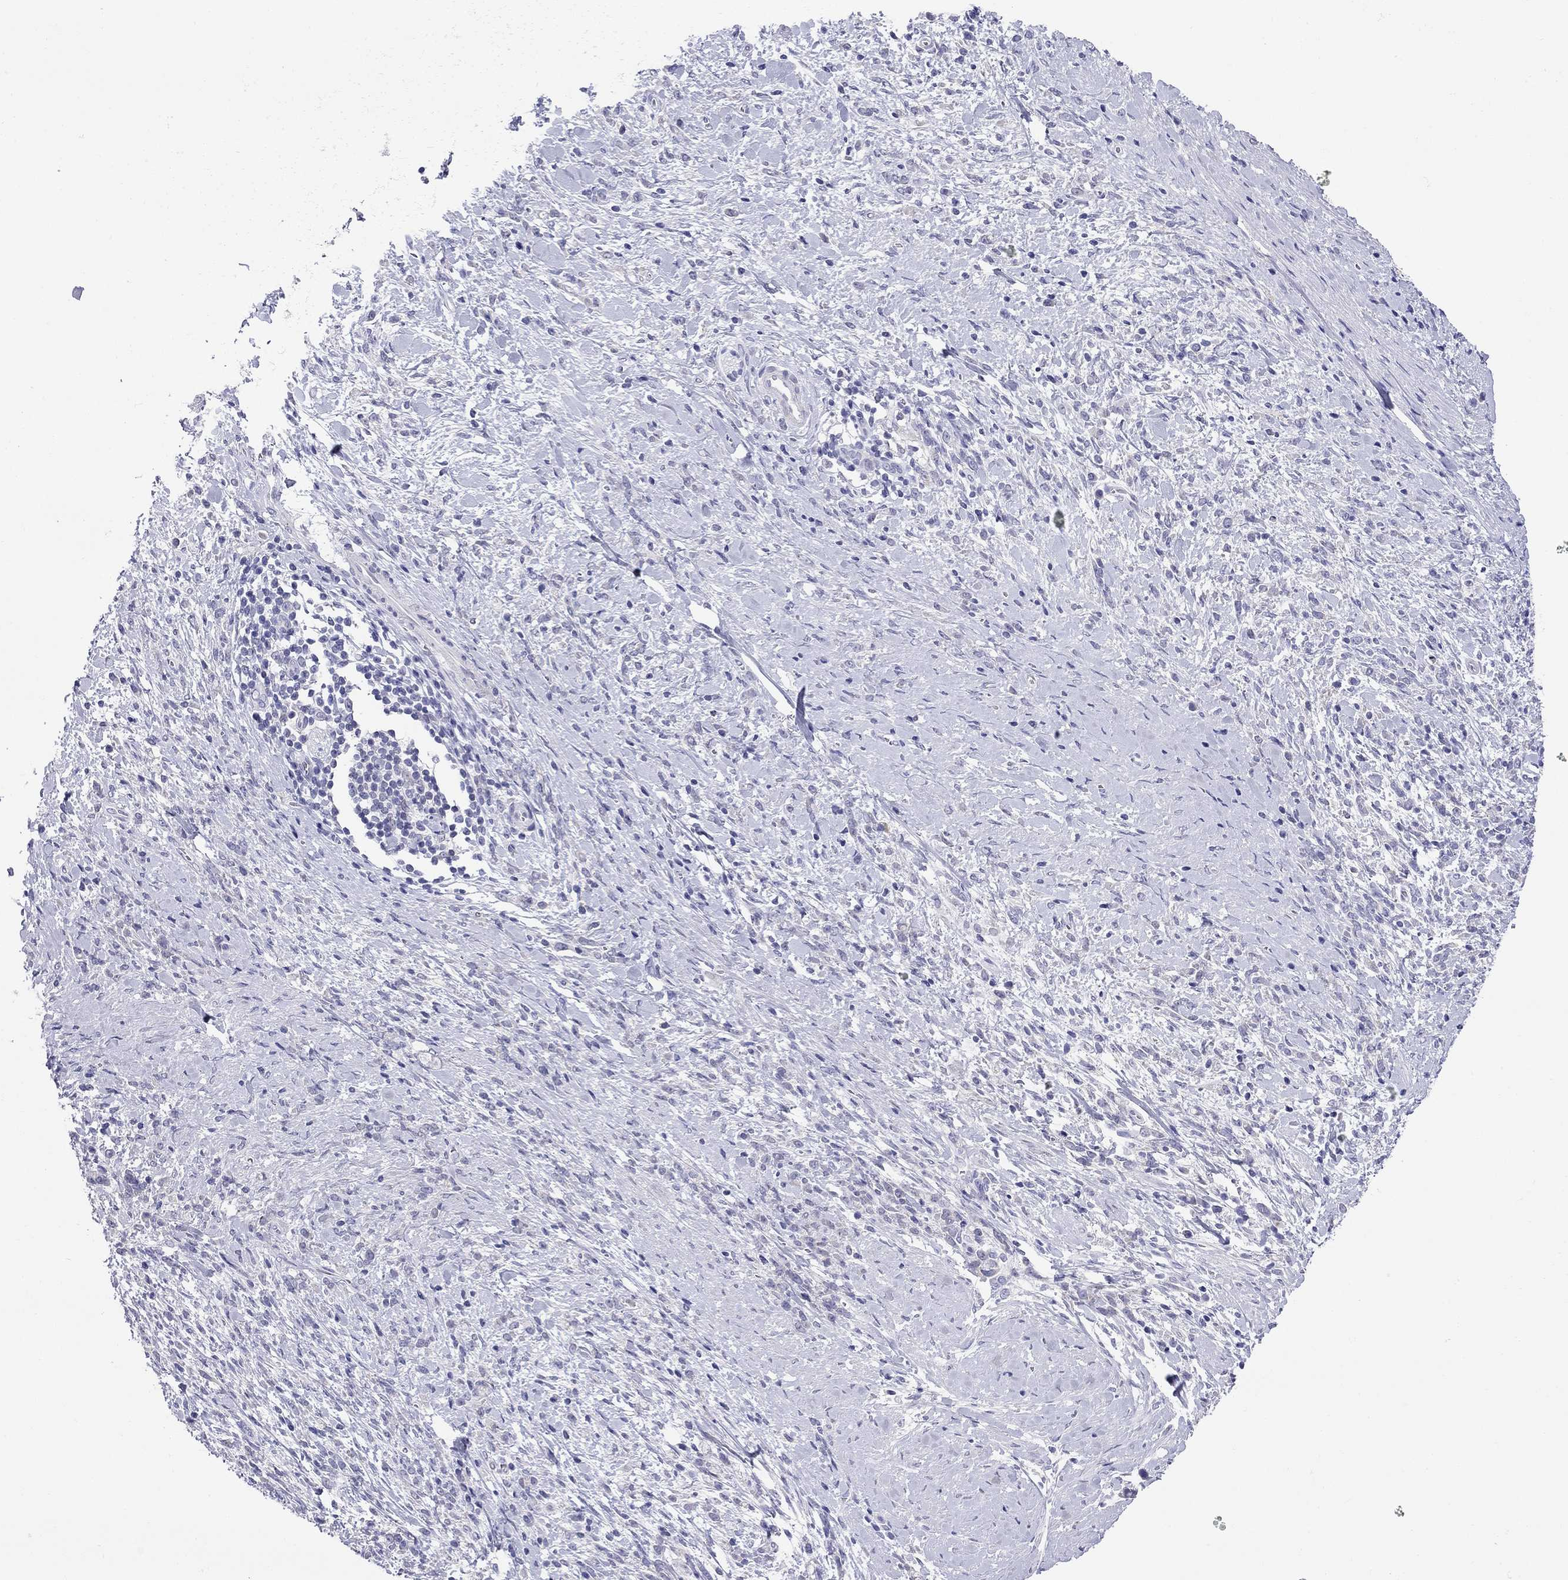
{"staining": {"intensity": "negative", "quantity": "none", "location": "none"}, "tissue": "stomach cancer", "cell_type": "Tumor cells", "image_type": "cancer", "snomed": [{"axis": "morphology", "description": "Adenocarcinoma, NOS"}, {"axis": "topography", "description": "Stomach"}], "caption": "This photomicrograph is of stomach cancer (adenocarcinoma) stained with IHC to label a protein in brown with the nuclei are counter-stained blue. There is no positivity in tumor cells.", "gene": "ARMC12", "patient": {"sex": "female", "age": 57}}